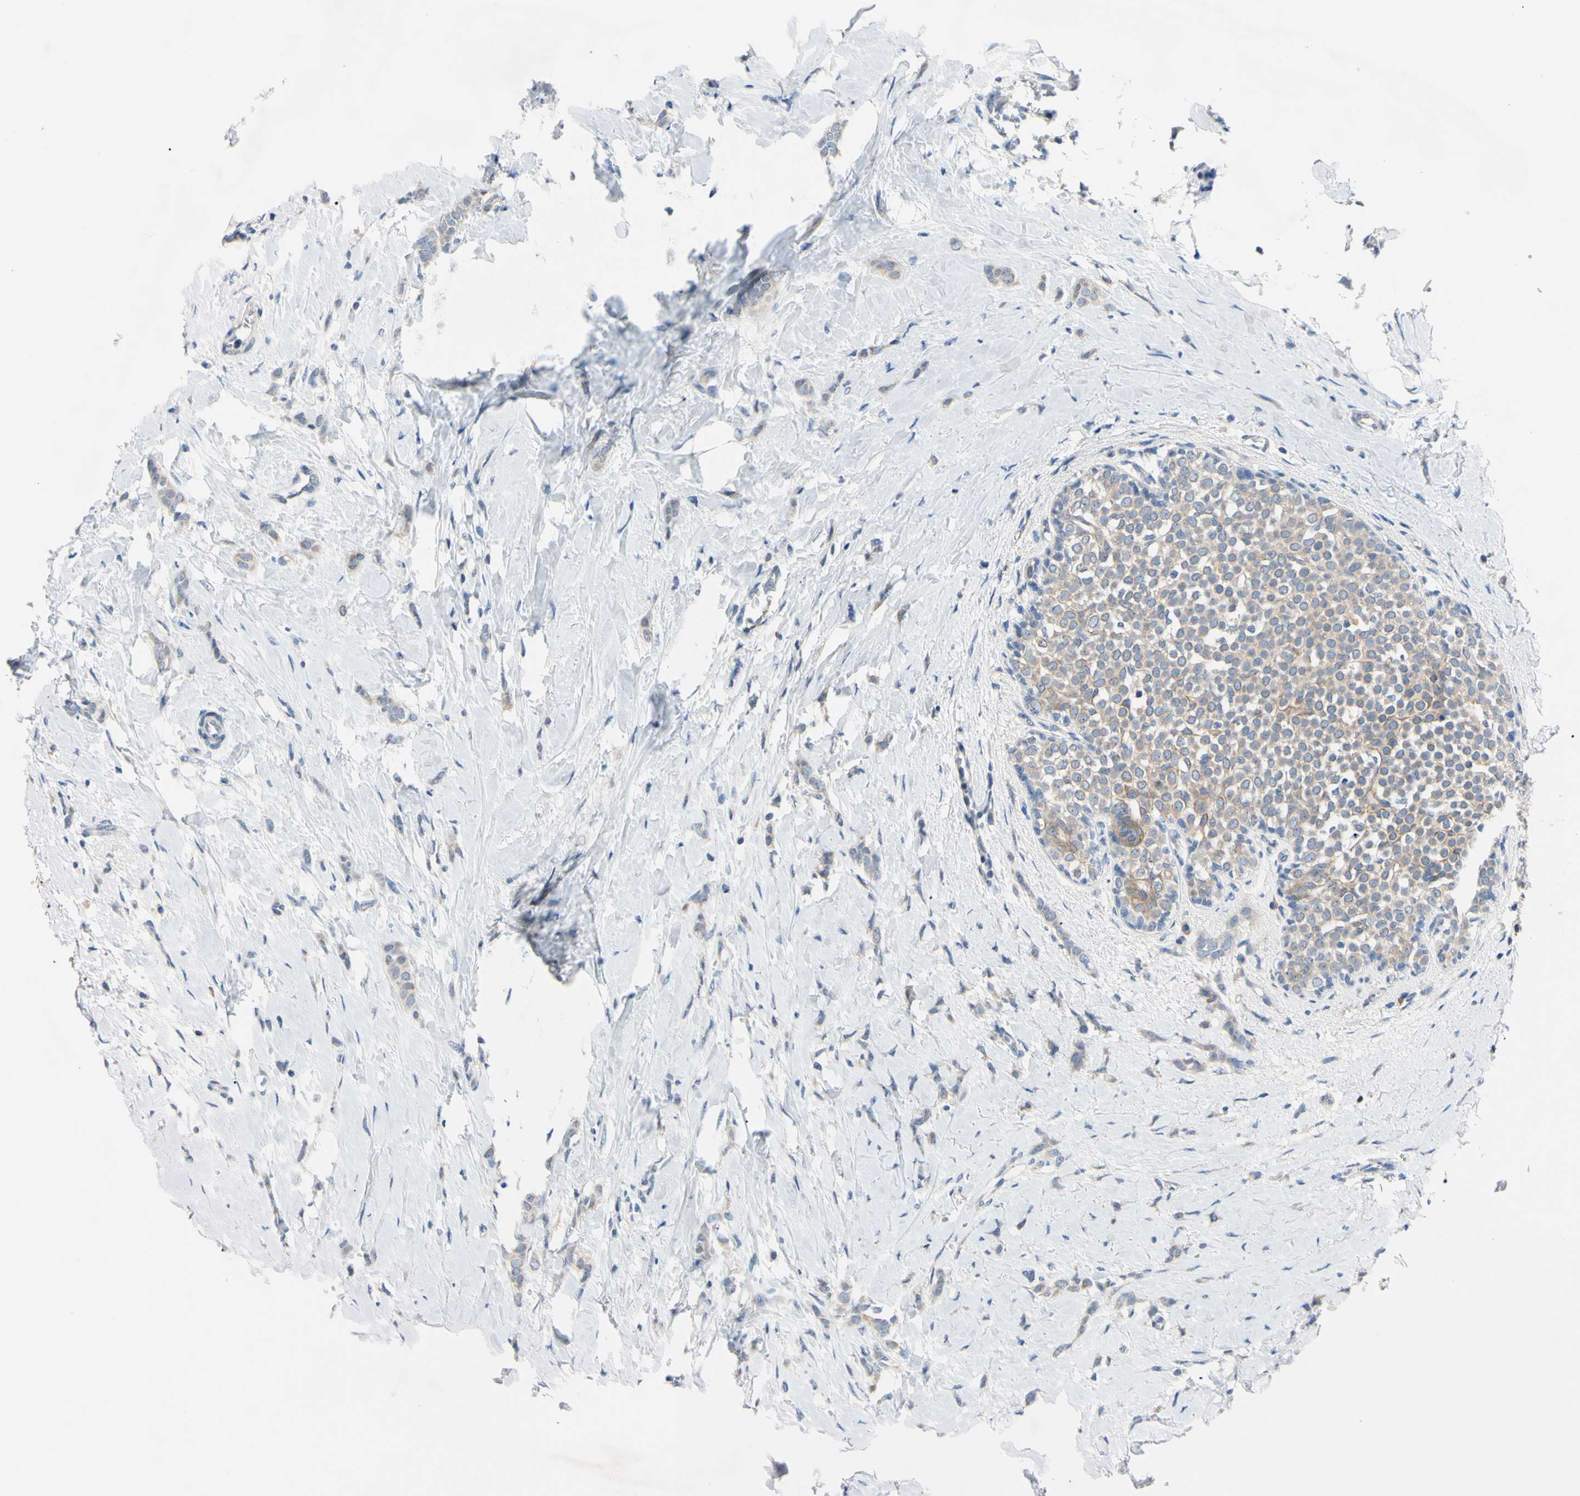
{"staining": {"intensity": "weak", "quantity": ">75%", "location": "cytoplasmic/membranous"}, "tissue": "breast cancer", "cell_type": "Tumor cells", "image_type": "cancer", "snomed": [{"axis": "morphology", "description": "Lobular carcinoma, in situ"}, {"axis": "morphology", "description": "Lobular carcinoma"}, {"axis": "topography", "description": "Breast"}], "caption": "An image of human breast lobular carcinoma stained for a protein reveals weak cytoplasmic/membranous brown staining in tumor cells. Using DAB (3,3'-diaminobenzidine) (brown) and hematoxylin (blue) stains, captured at high magnification using brightfield microscopy.", "gene": "PNKD", "patient": {"sex": "female", "age": 41}}